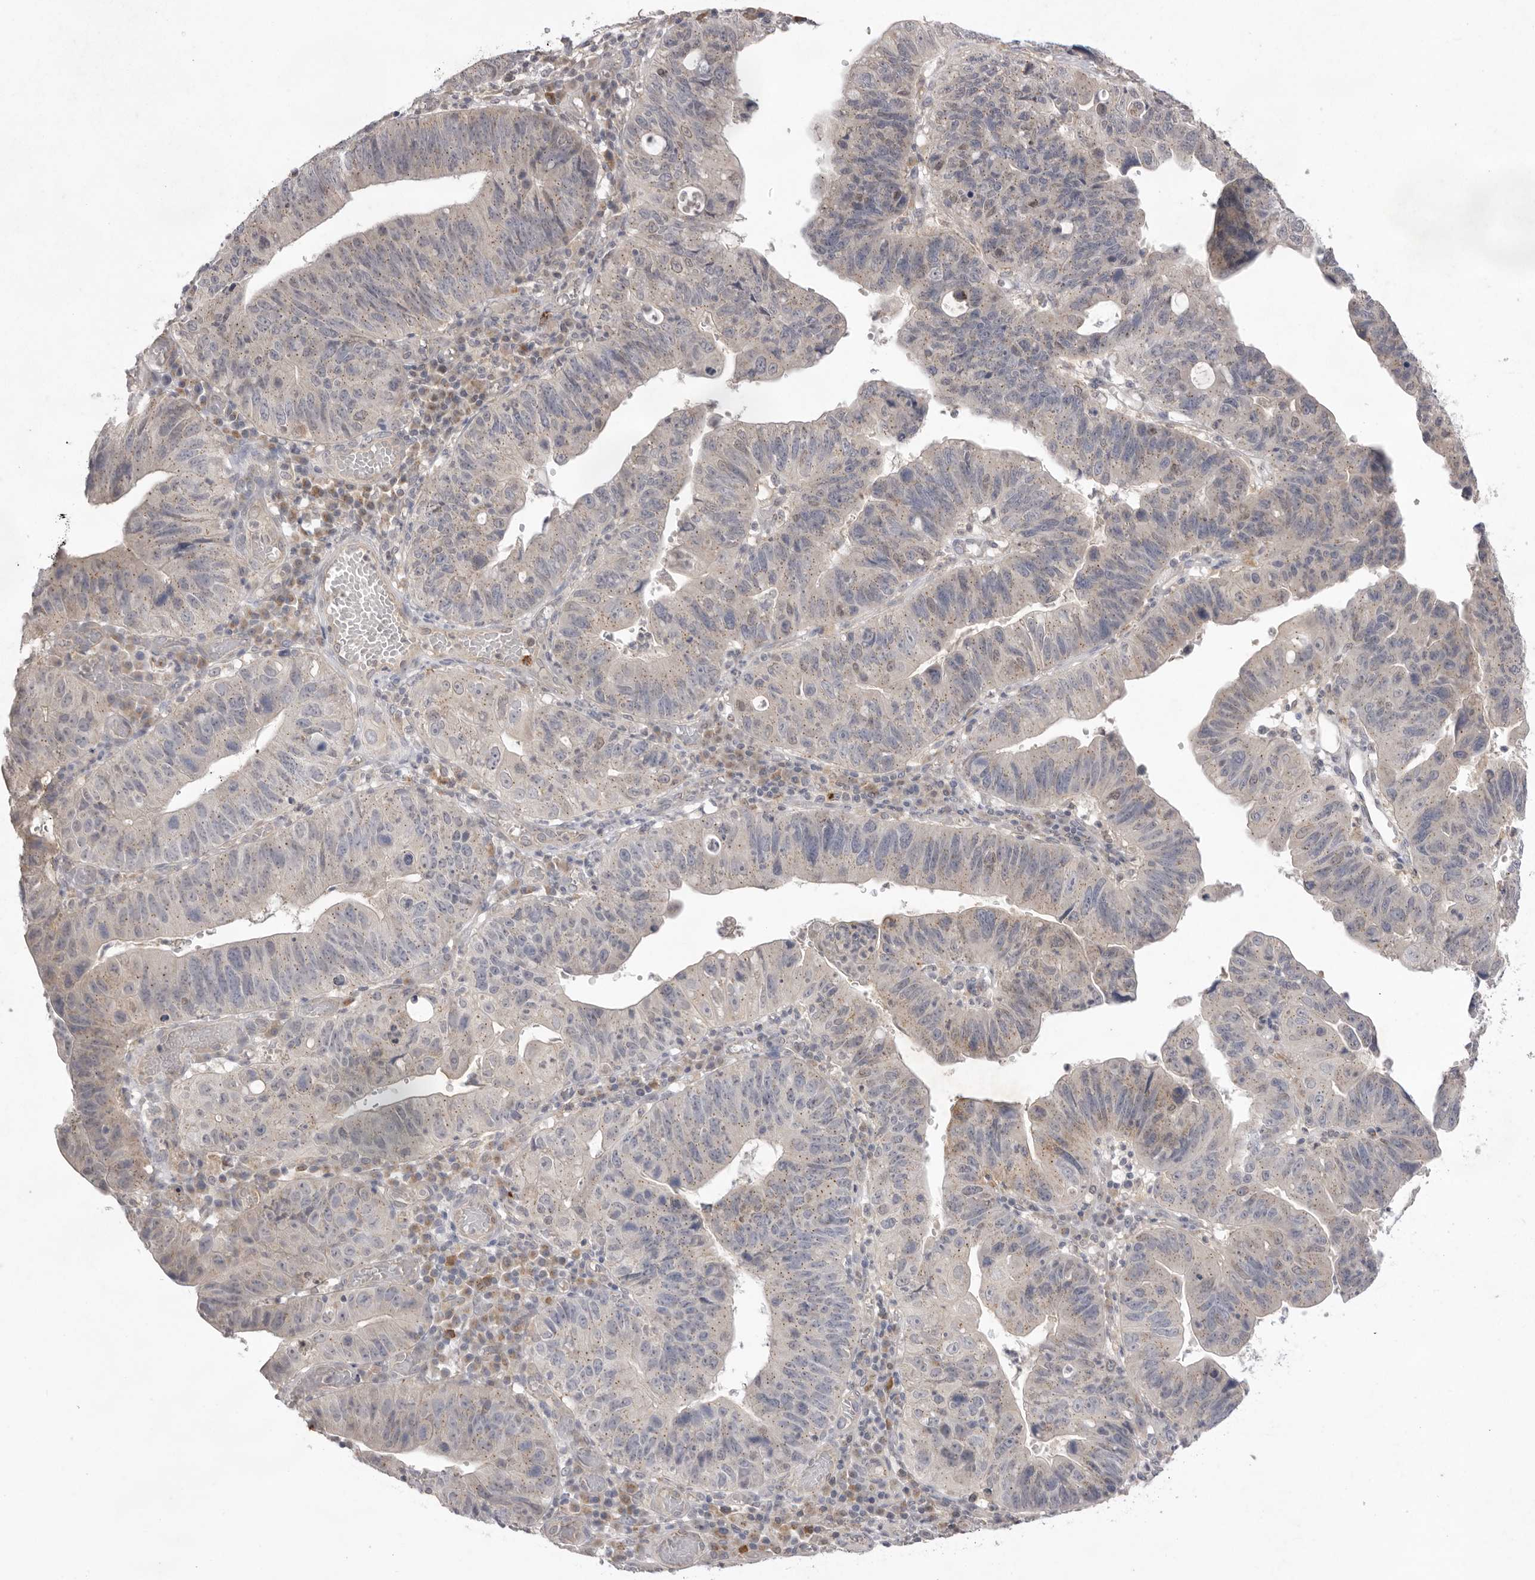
{"staining": {"intensity": "weak", "quantity": "<25%", "location": "cytoplasmic/membranous"}, "tissue": "stomach cancer", "cell_type": "Tumor cells", "image_type": "cancer", "snomed": [{"axis": "morphology", "description": "Adenocarcinoma, NOS"}, {"axis": "topography", "description": "Stomach"}], "caption": "Tumor cells are negative for protein expression in human adenocarcinoma (stomach).", "gene": "TLR3", "patient": {"sex": "male", "age": 59}}